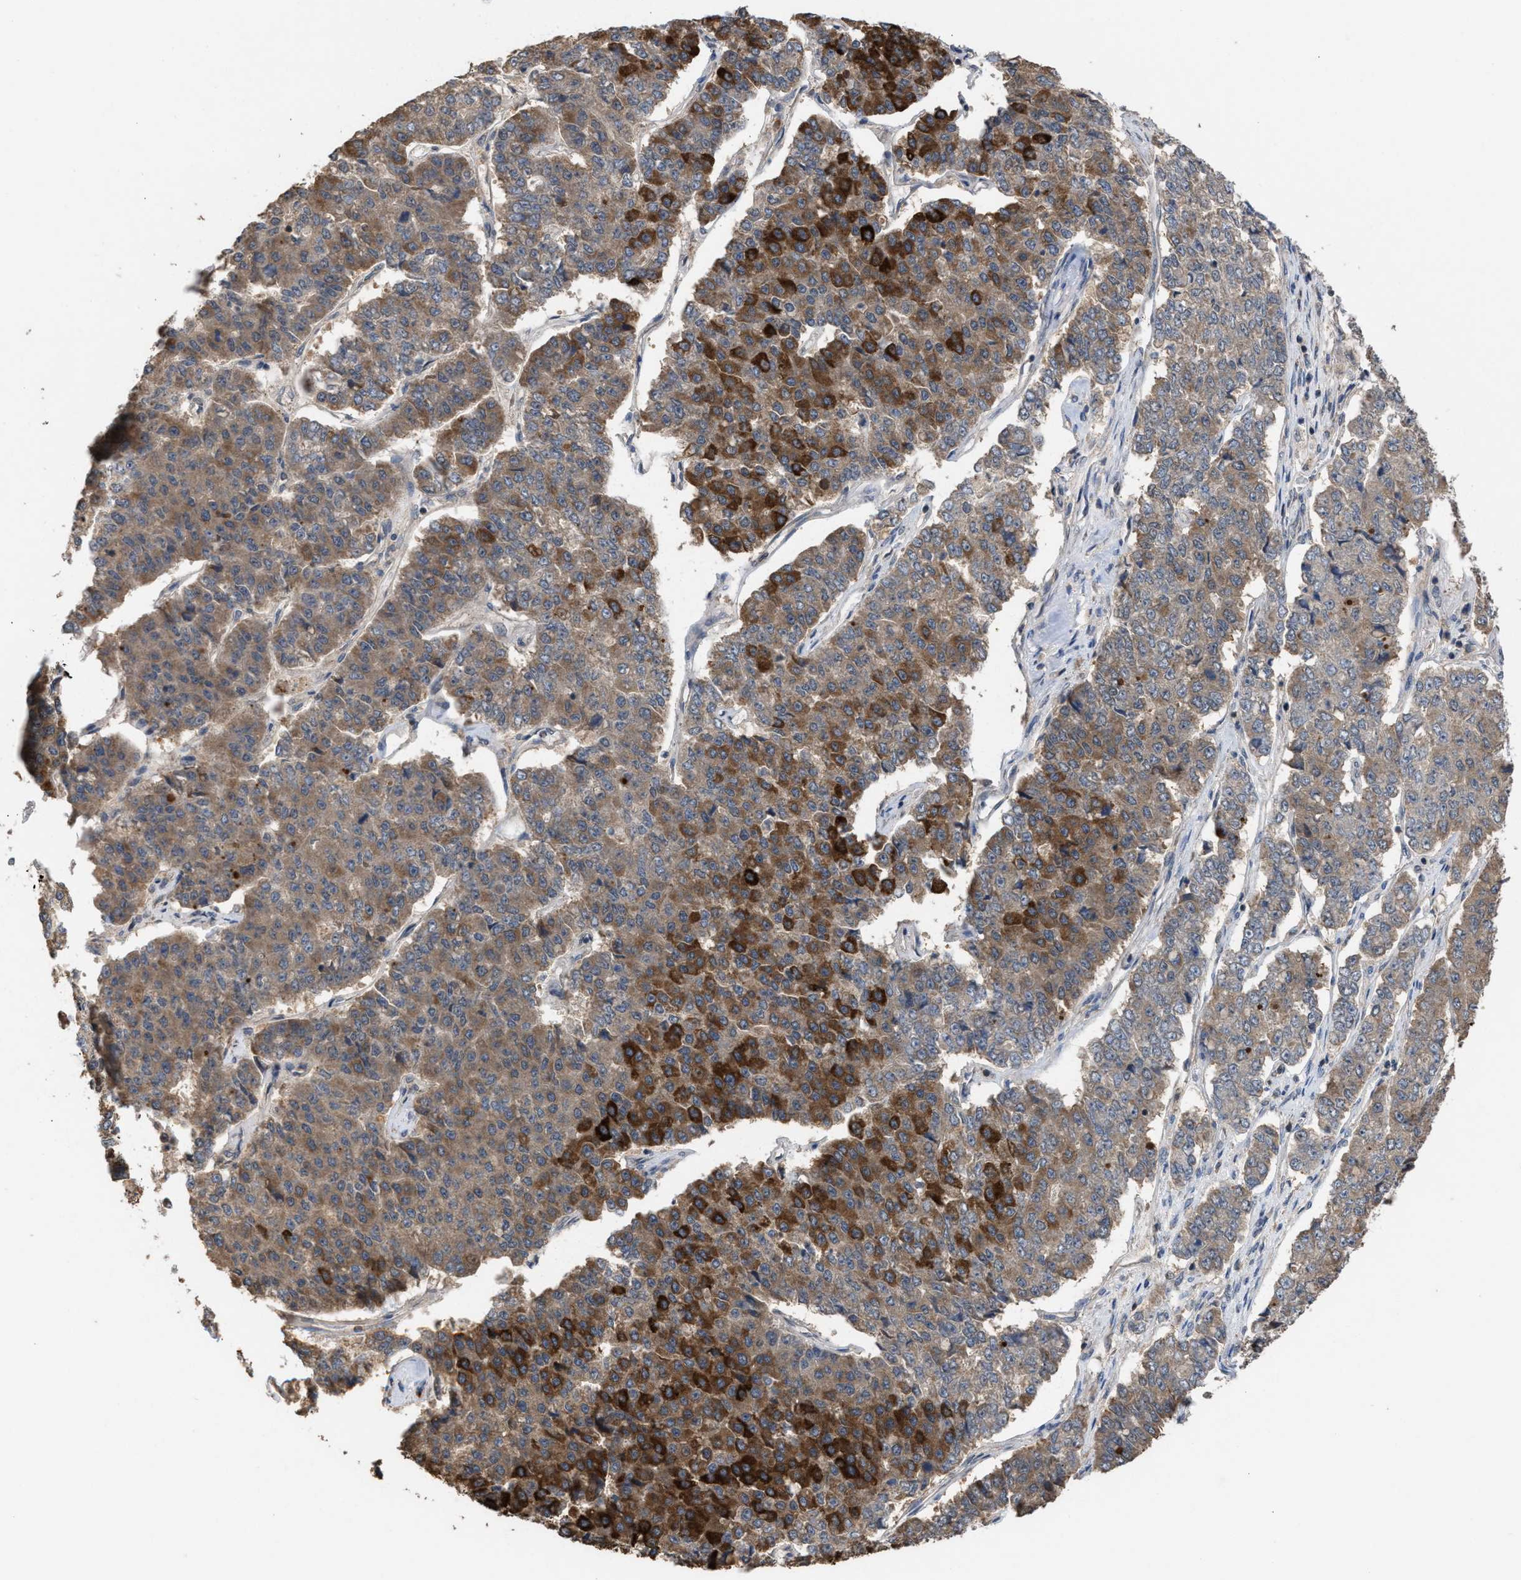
{"staining": {"intensity": "strong", "quantity": "25%-75%", "location": "cytoplasmic/membranous"}, "tissue": "pancreatic cancer", "cell_type": "Tumor cells", "image_type": "cancer", "snomed": [{"axis": "morphology", "description": "Adenocarcinoma, NOS"}, {"axis": "topography", "description": "Pancreas"}], "caption": "About 25%-75% of tumor cells in human pancreatic adenocarcinoma reveal strong cytoplasmic/membranous protein staining as visualized by brown immunohistochemical staining.", "gene": "C9orf78", "patient": {"sex": "male", "age": 50}}